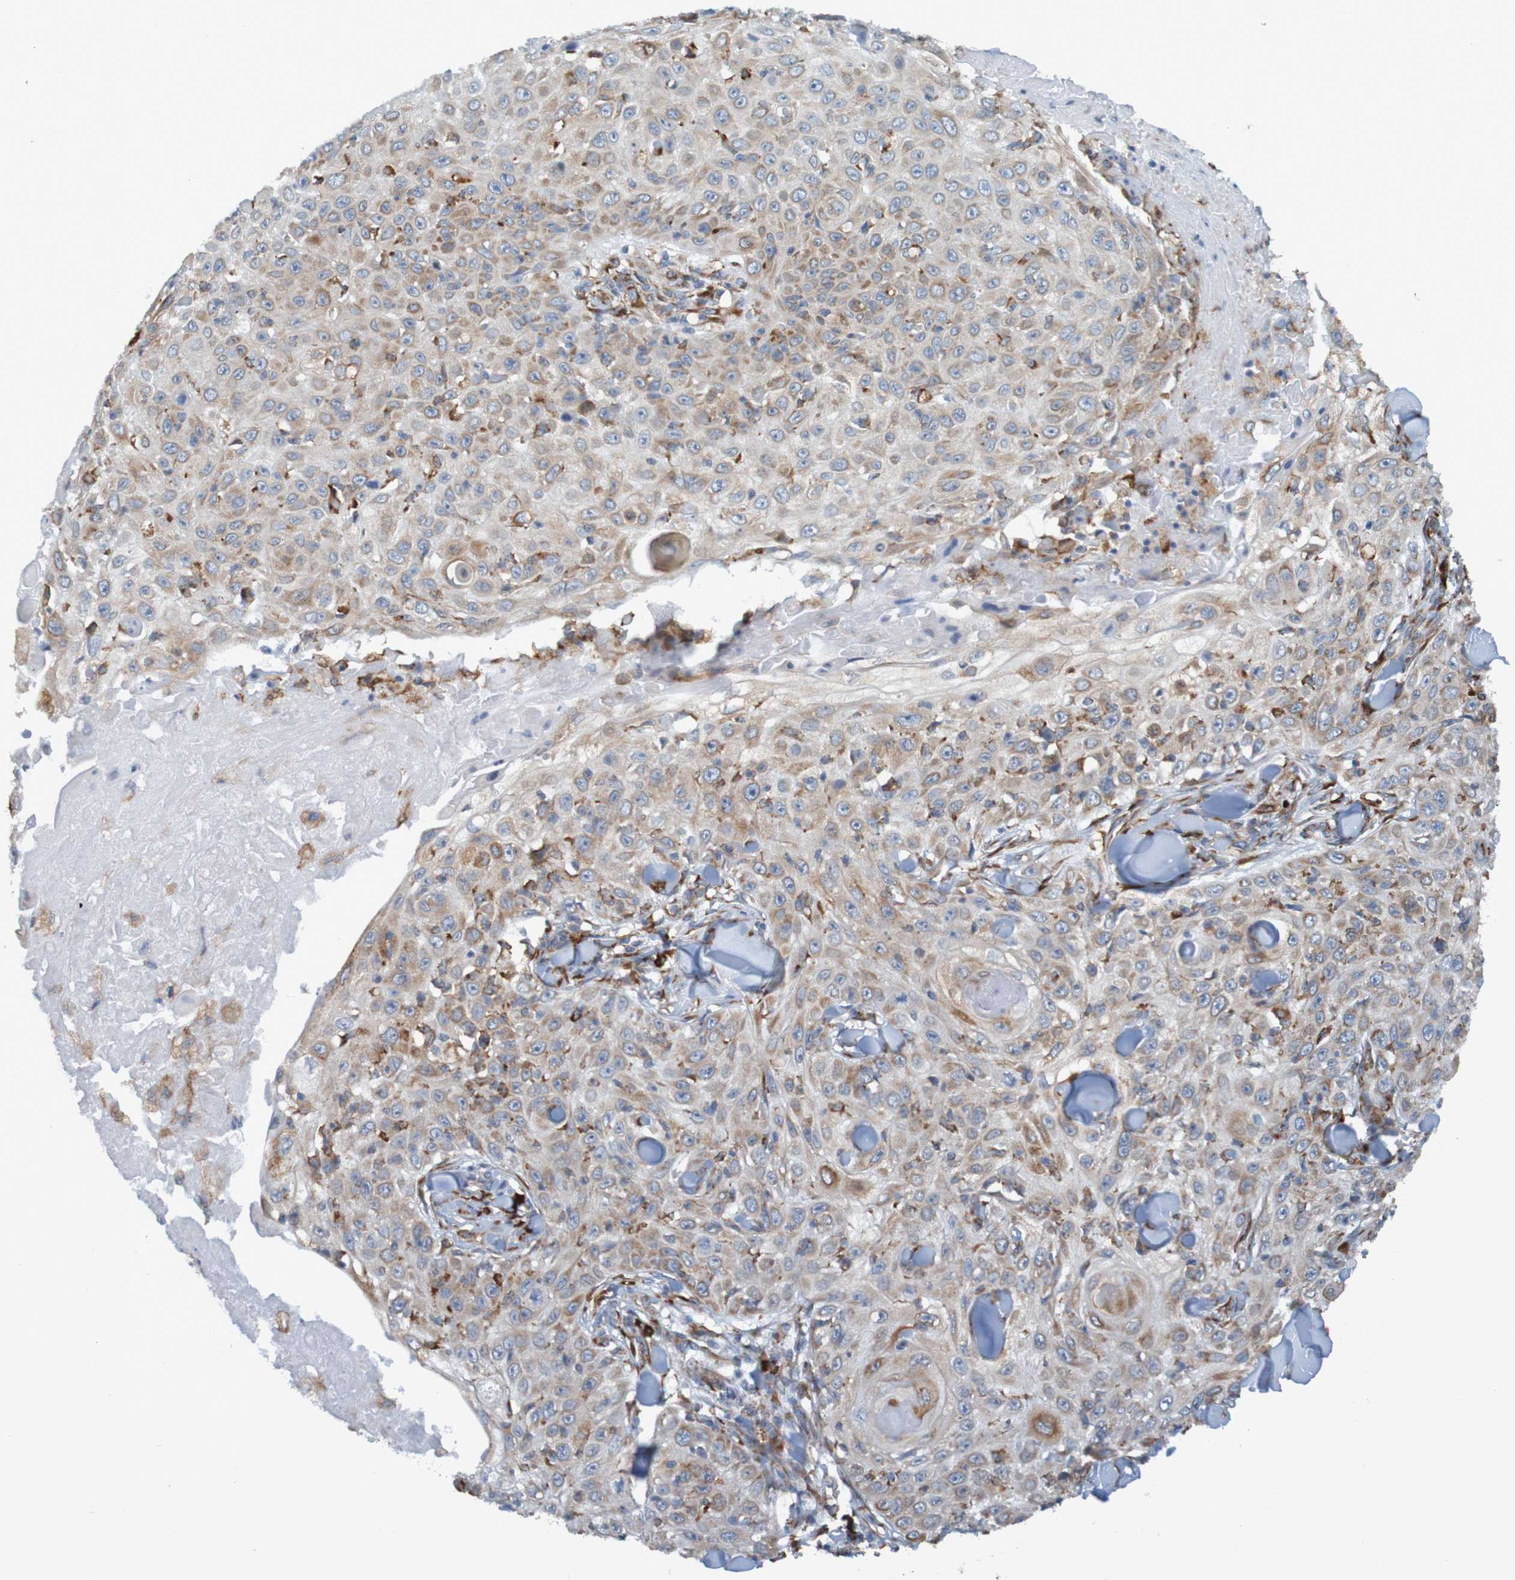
{"staining": {"intensity": "weak", "quantity": "25%-75%", "location": "cytoplasmic/membranous"}, "tissue": "skin cancer", "cell_type": "Tumor cells", "image_type": "cancer", "snomed": [{"axis": "morphology", "description": "Squamous cell carcinoma, NOS"}, {"axis": "topography", "description": "Skin"}], "caption": "This histopathology image reveals squamous cell carcinoma (skin) stained with immunohistochemistry to label a protein in brown. The cytoplasmic/membranous of tumor cells show weak positivity for the protein. Nuclei are counter-stained blue.", "gene": "SSR1", "patient": {"sex": "male", "age": 86}}